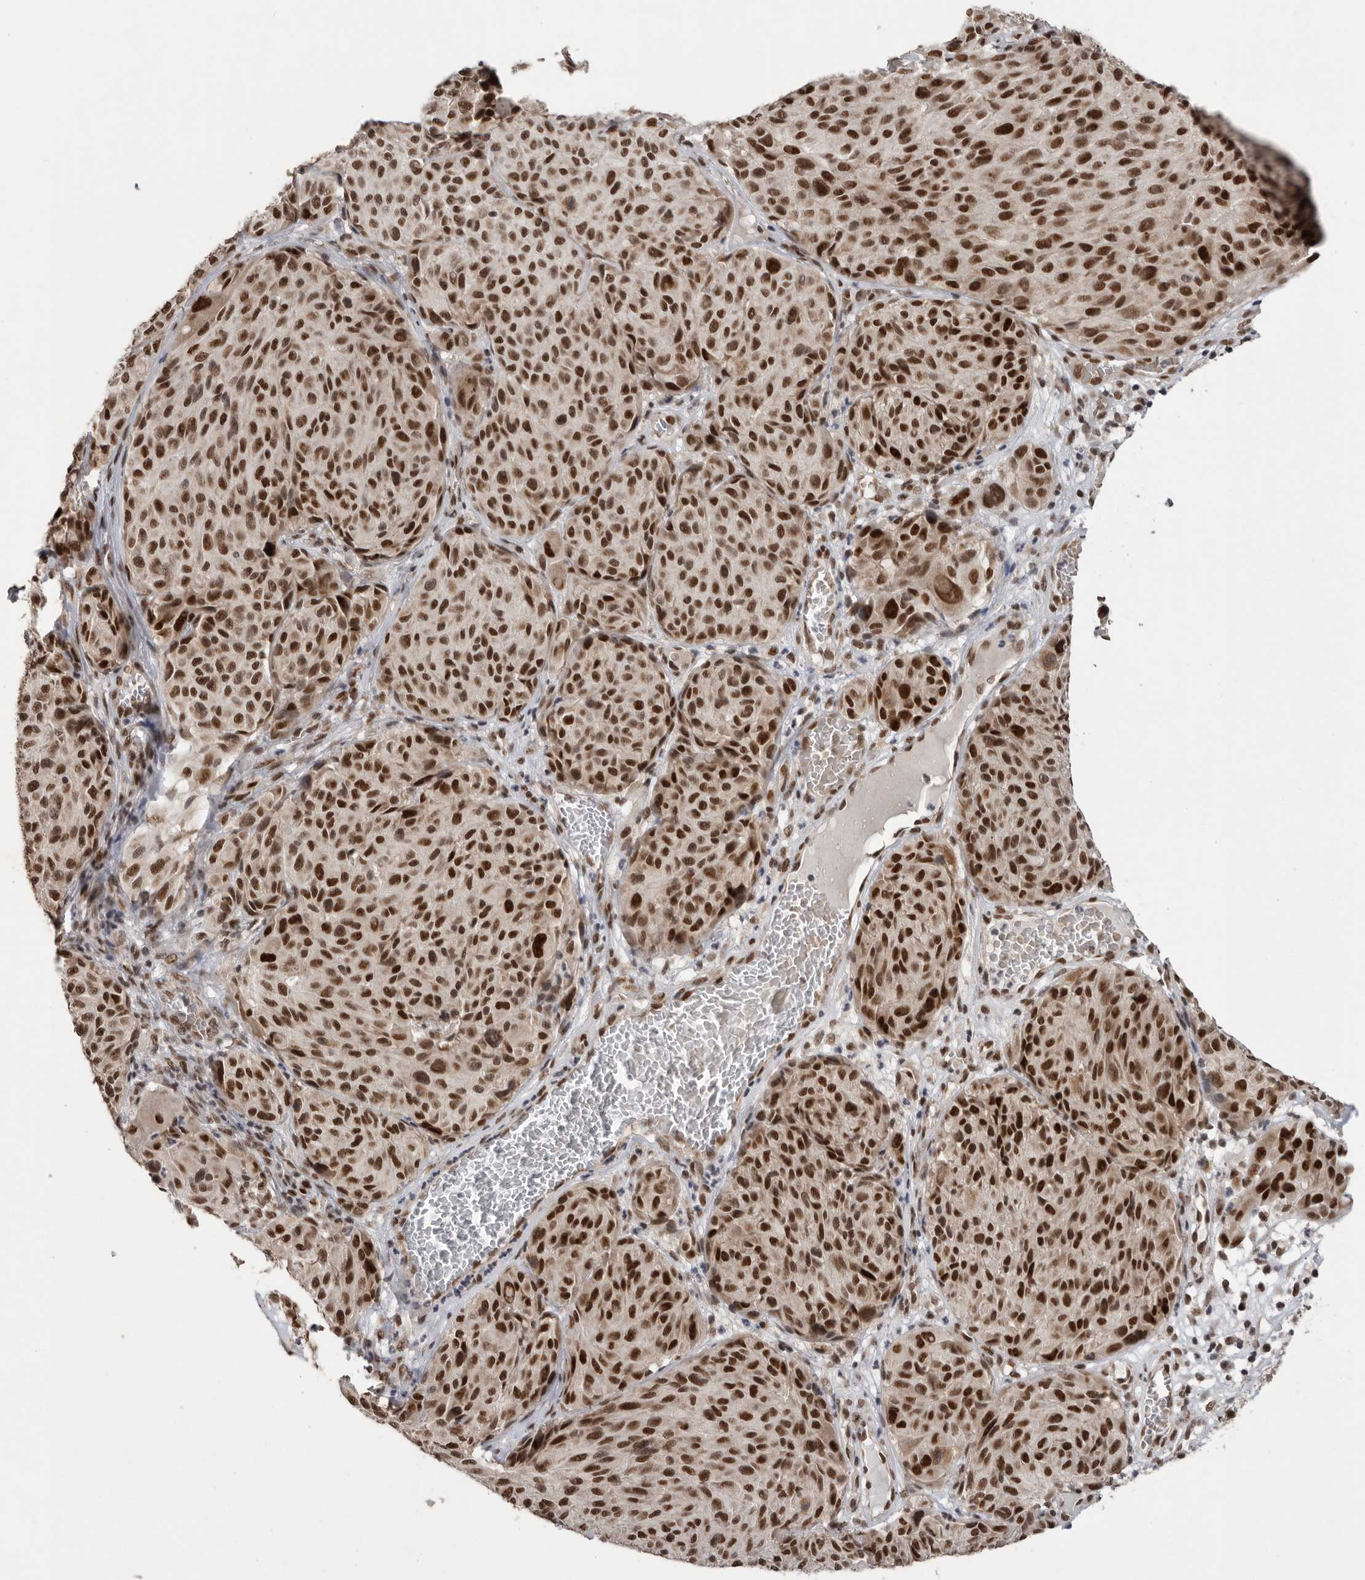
{"staining": {"intensity": "strong", "quantity": ">75%", "location": "nuclear"}, "tissue": "melanoma", "cell_type": "Tumor cells", "image_type": "cancer", "snomed": [{"axis": "morphology", "description": "Malignant melanoma, NOS"}, {"axis": "topography", "description": "Skin"}], "caption": "Melanoma tissue demonstrates strong nuclear positivity in approximately >75% of tumor cells", "gene": "PPP1R10", "patient": {"sex": "male", "age": 83}}